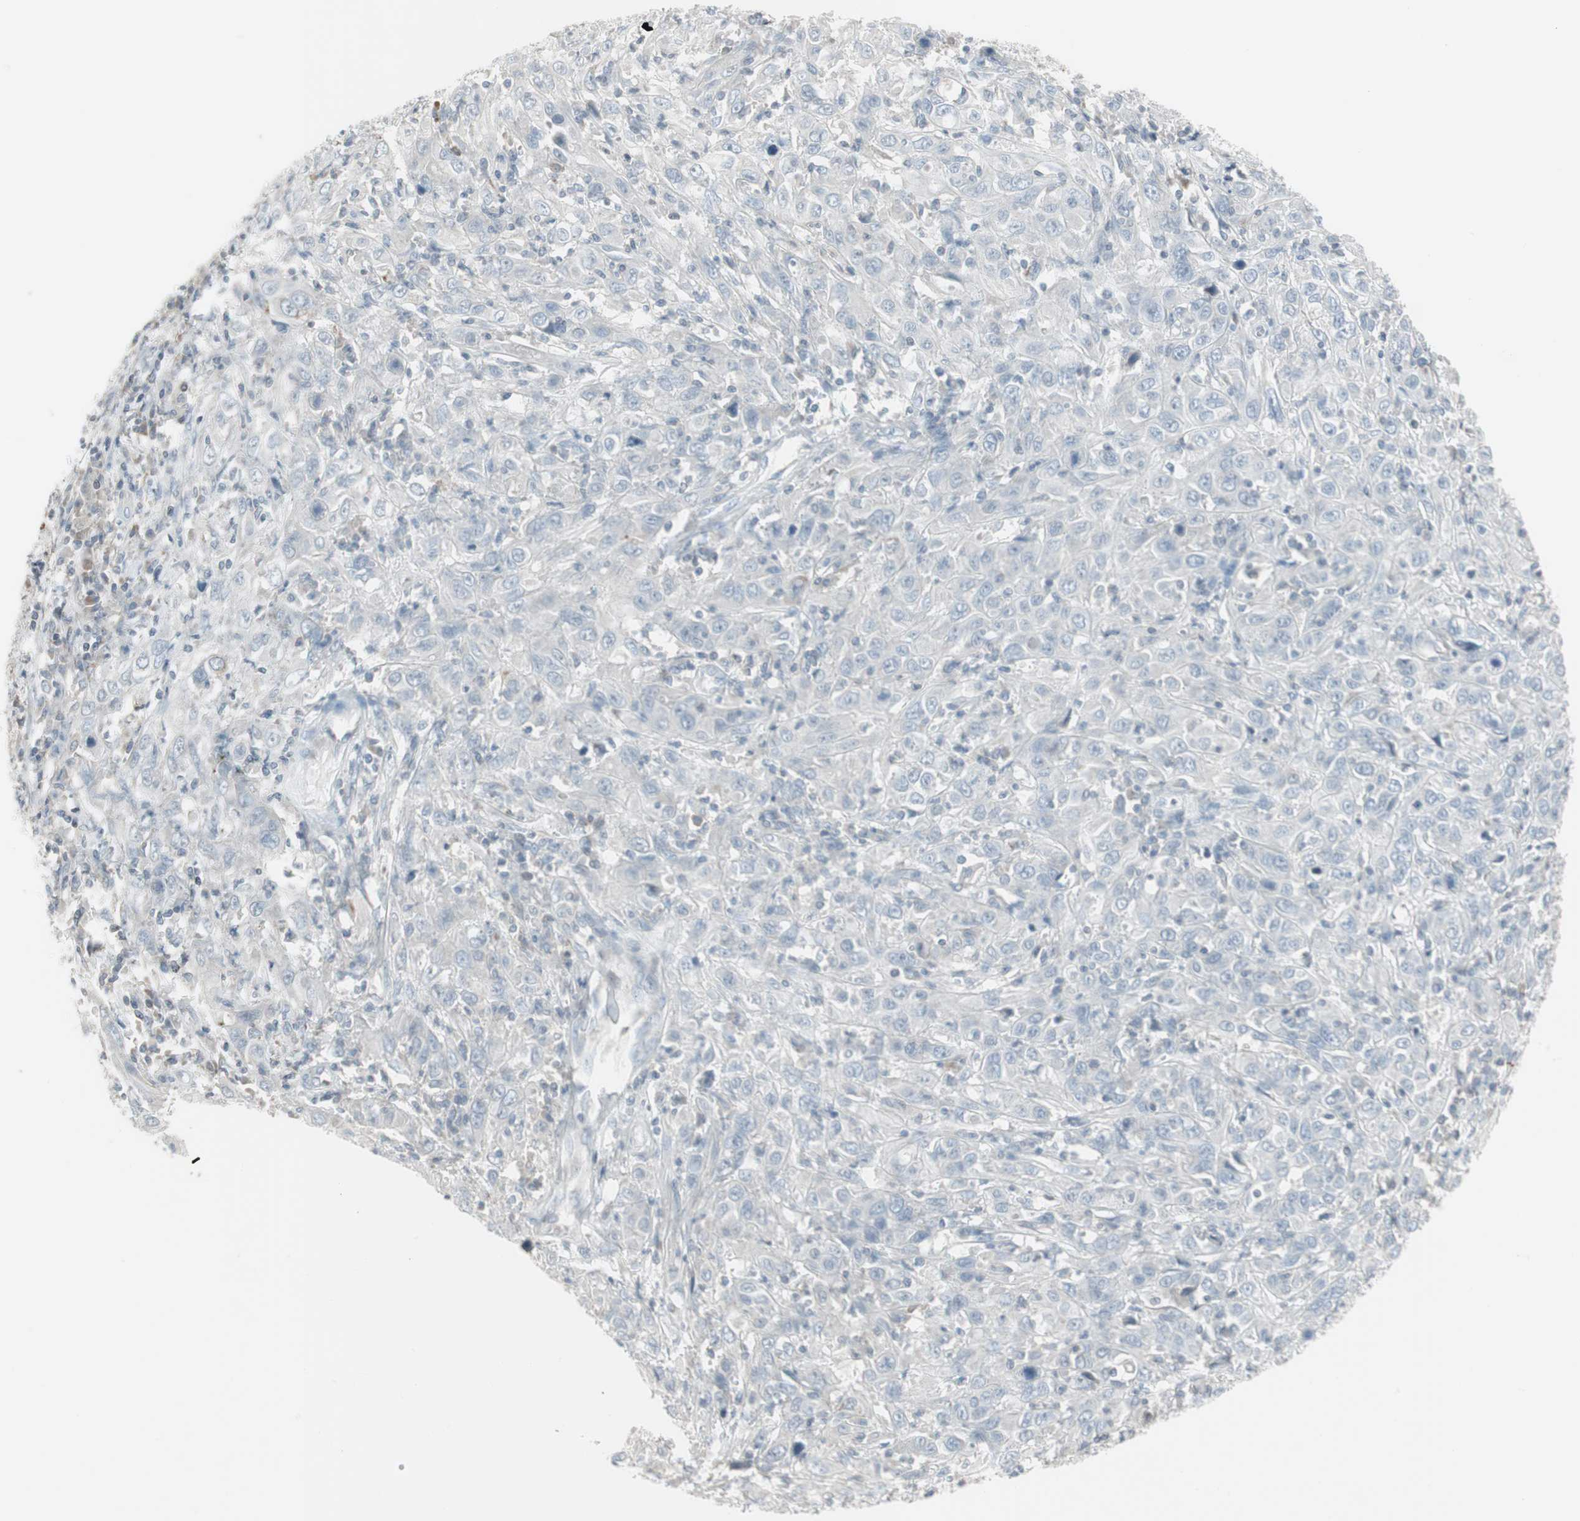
{"staining": {"intensity": "negative", "quantity": "none", "location": "none"}, "tissue": "cervical cancer", "cell_type": "Tumor cells", "image_type": "cancer", "snomed": [{"axis": "morphology", "description": "Squamous cell carcinoma, NOS"}, {"axis": "topography", "description": "Cervix"}], "caption": "IHC histopathology image of human cervical cancer (squamous cell carcinoma) stained for a protein (brown), which exhibits no staining in tumor cells.", "gene": "ARG2", "patient": {"sex": "female", "age": 46}}